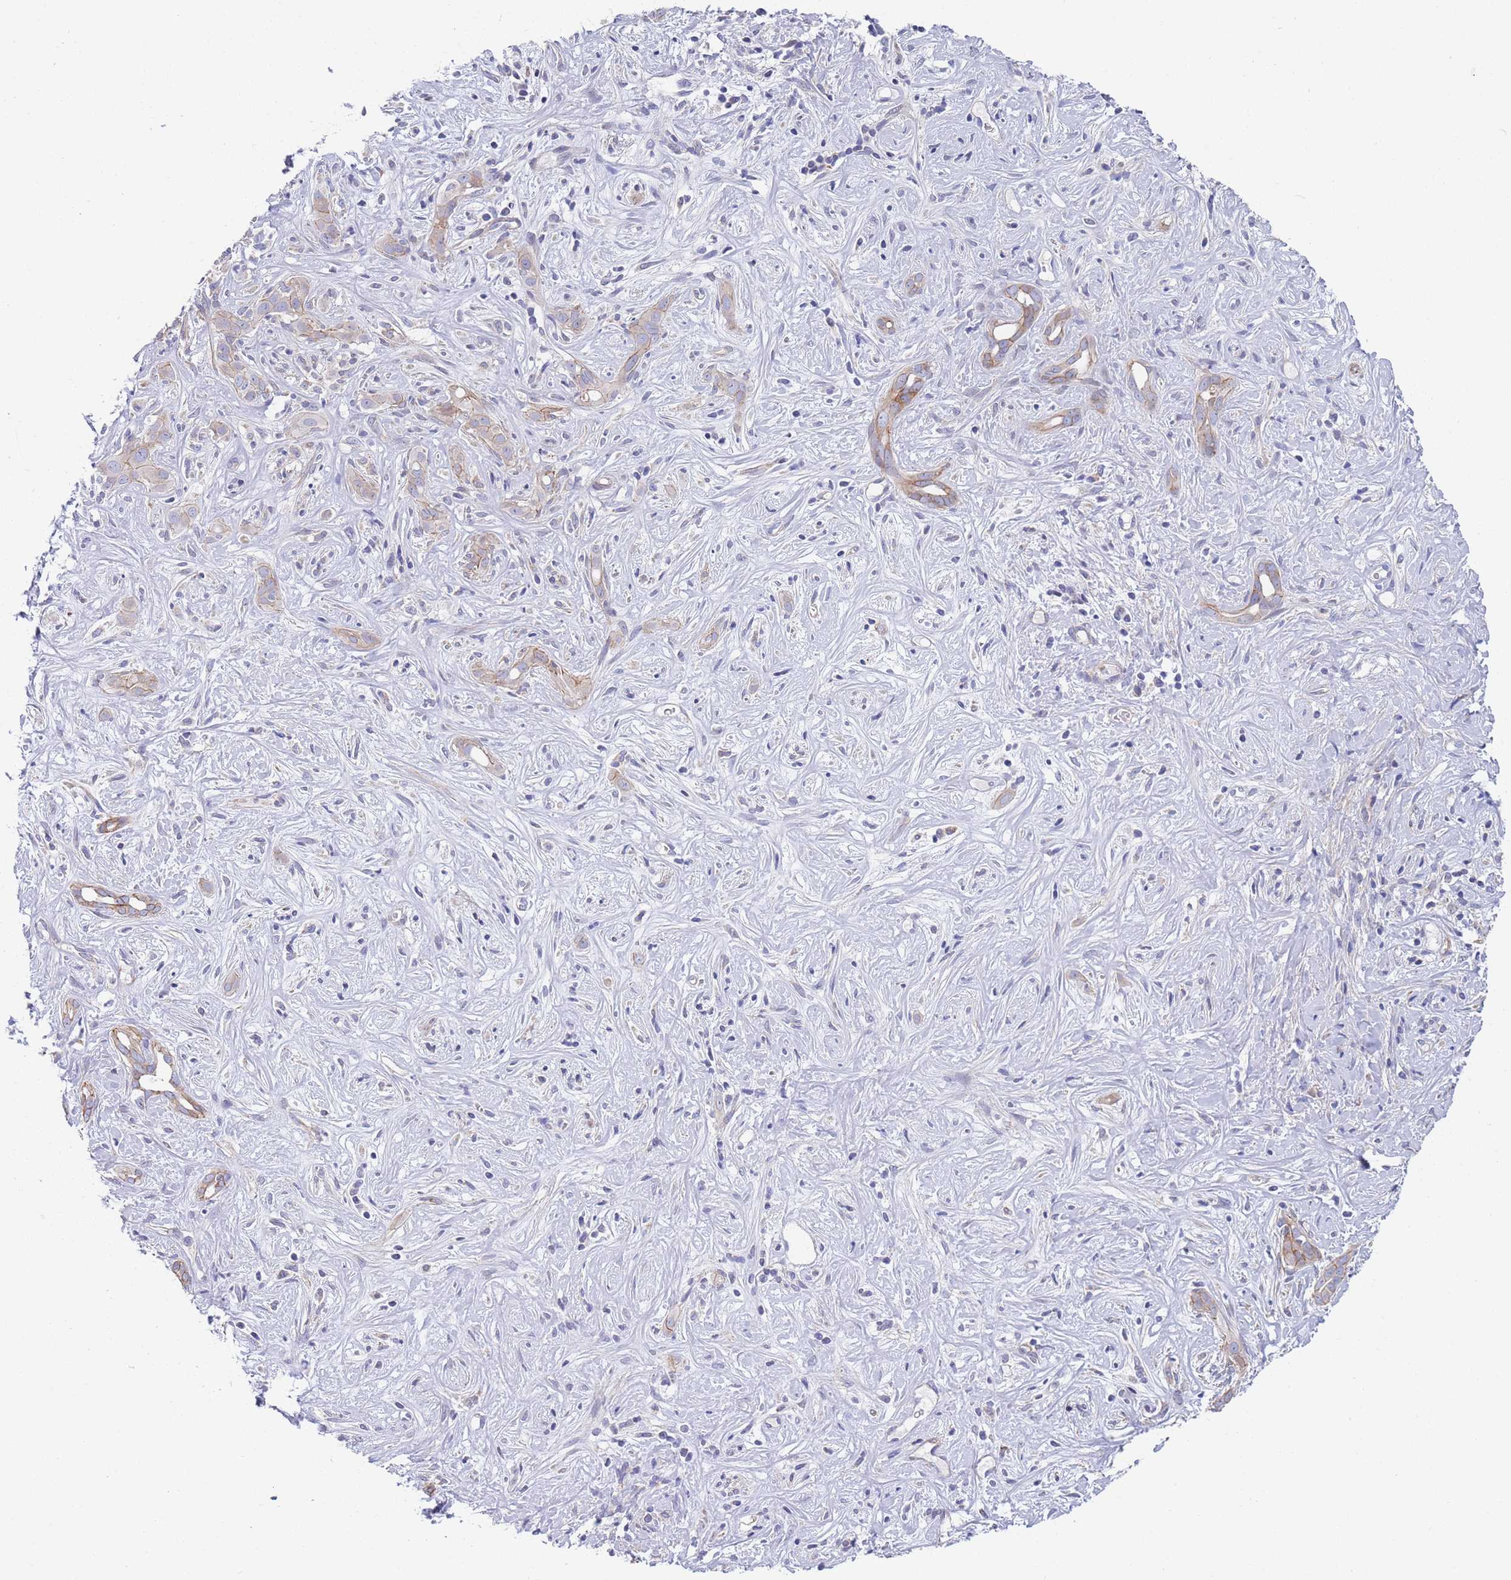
{"staining": {"intensity": "moderate", "quantity": ">75%", "location": "cytoplasmic/membranous"}, "tissue": "liver cancer", "cell_type": "Tumor cells", "image_type": "cancer", "snomed": [{"axis": "morphology", "description": "Cholangiocarcinoma"}, {"axis": "topography", "description": "Liver"}], "caption": "An IHC micrograph of neoplastic tissue is shown. Protein staining in brown highlights moderate cytoplasmic/membranous positivity in cholangiocarcinoma (liver) within tumor cells.", "gene": "PWWP3A", "patient": {"sex": "male", "age": 67}}